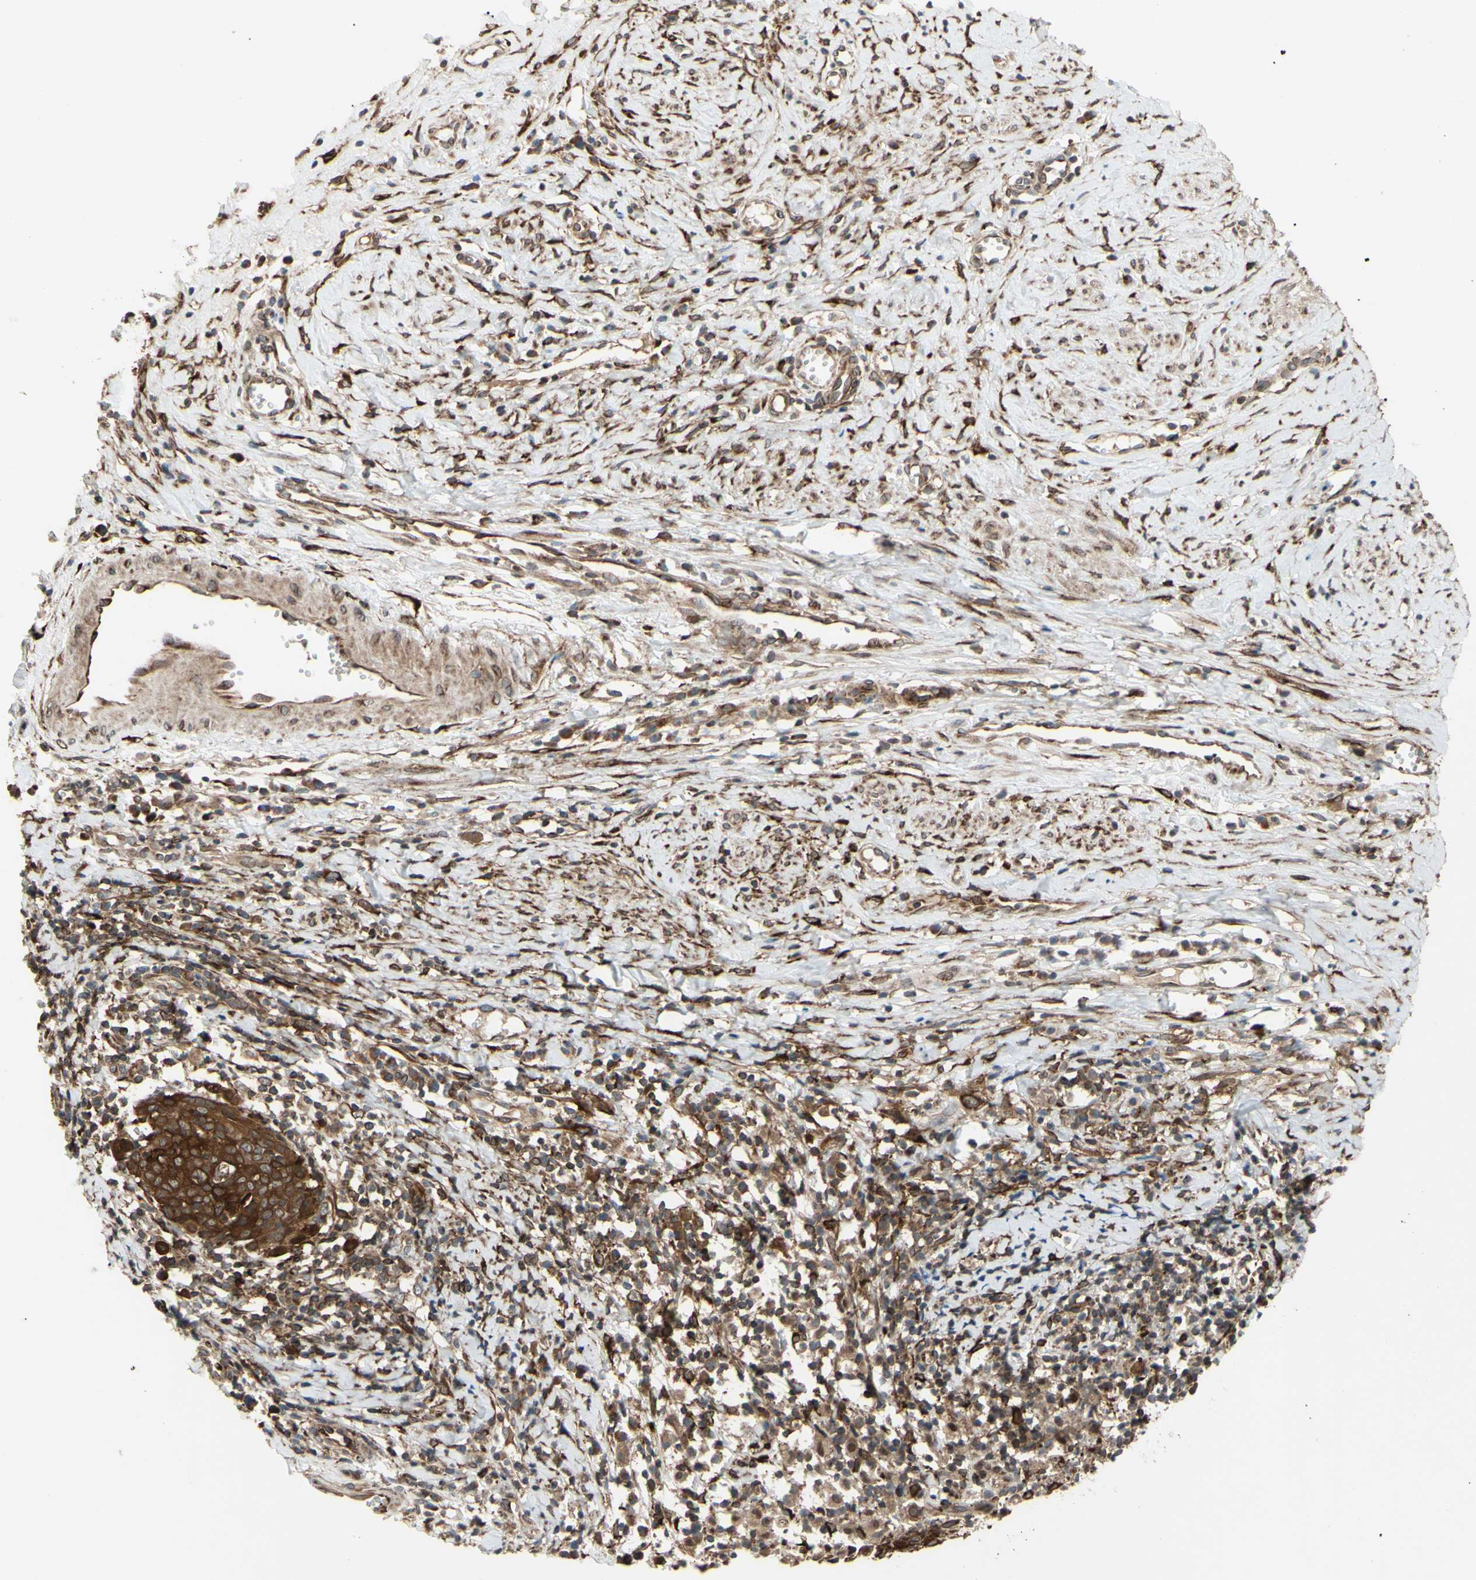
{"staining": {"intensity": "moderate", "quantity": ">75%", "location": "cytoplasmic/membranous"}, "tissue": "cervical cancer", "cell_type": "Tumor cells", "image_type": "cancer", "snomed": [{"axis": "morphology", "description": "Squamous cell carcinoma, NOS"}, {"axis": "topography", "description": "Cervix"}], "caption": "IHC micrograph of human squamous cell carcinoma (cervical) stained for a protein (brown), which demonstrates medium levels of moderate cytoplasmic/membranous positivity in approximately >75% of tumor cells.", "gene": "PRAF2", "patient": {"sex": "female", "age": 40}}